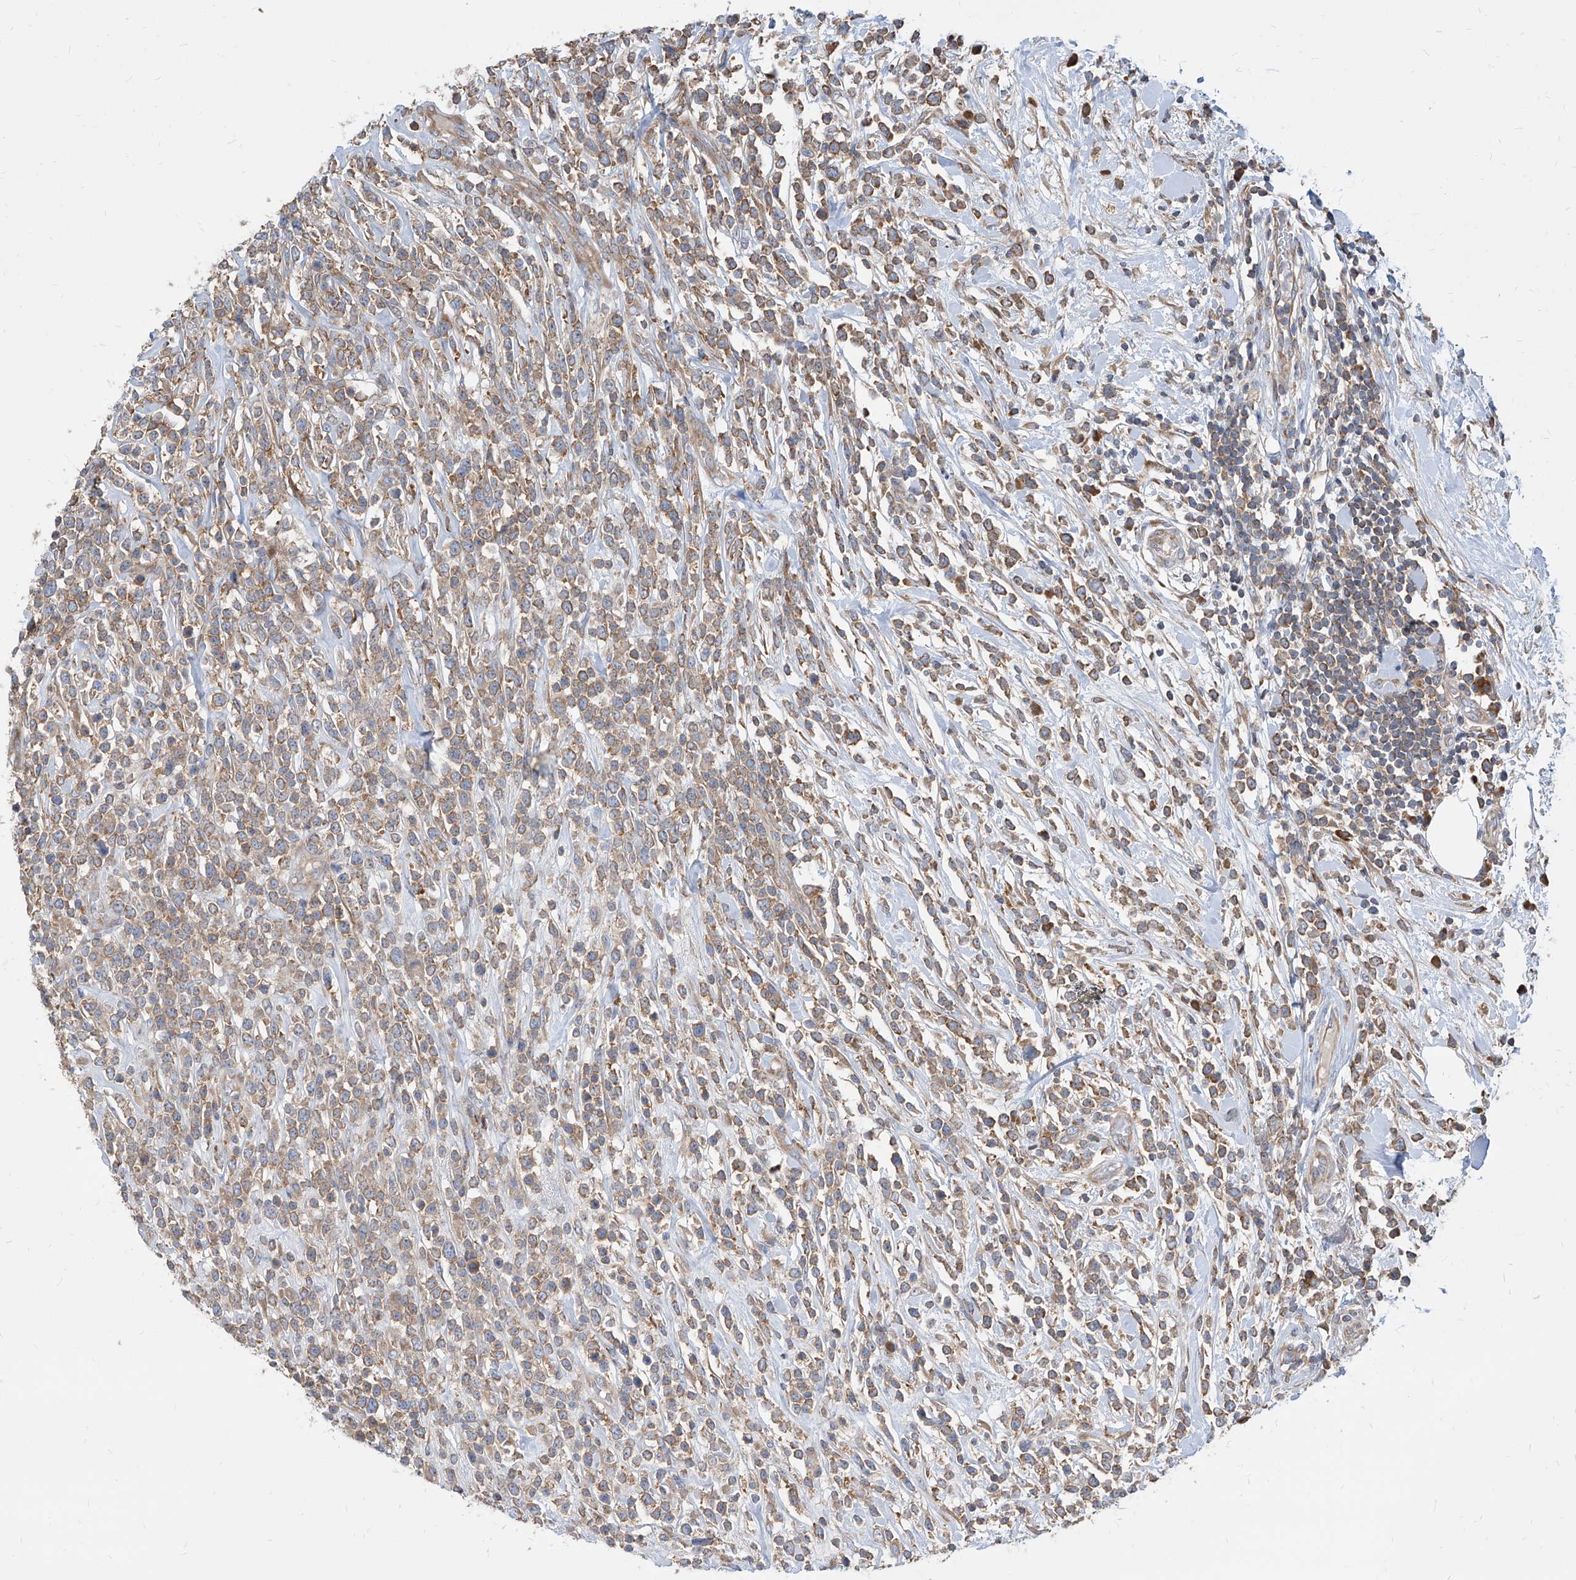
{"staining": {"intensity": "moderate", "quantity": ">75%", "location": "cytoplasmic/membranous"}, "tissue": "lymphoma", "cell_type": "Tumor cells", "image_type": "cancer", "snomed": [{"axis": "morphology", "description": "Malignant lymphoma, non-Hodgkin's type, High grade"}, {"axis": "topography", "description": "Colon"}], "caption": "An immunohistochemistry histopathology image of tumor tissue is shown. Protein staining in brown labels moderate cytoplasmic/membranous positivity in lymphoma within tumor cells.", "gene": "FAM83B", "patient": {"sex": "female", "age": 53}}